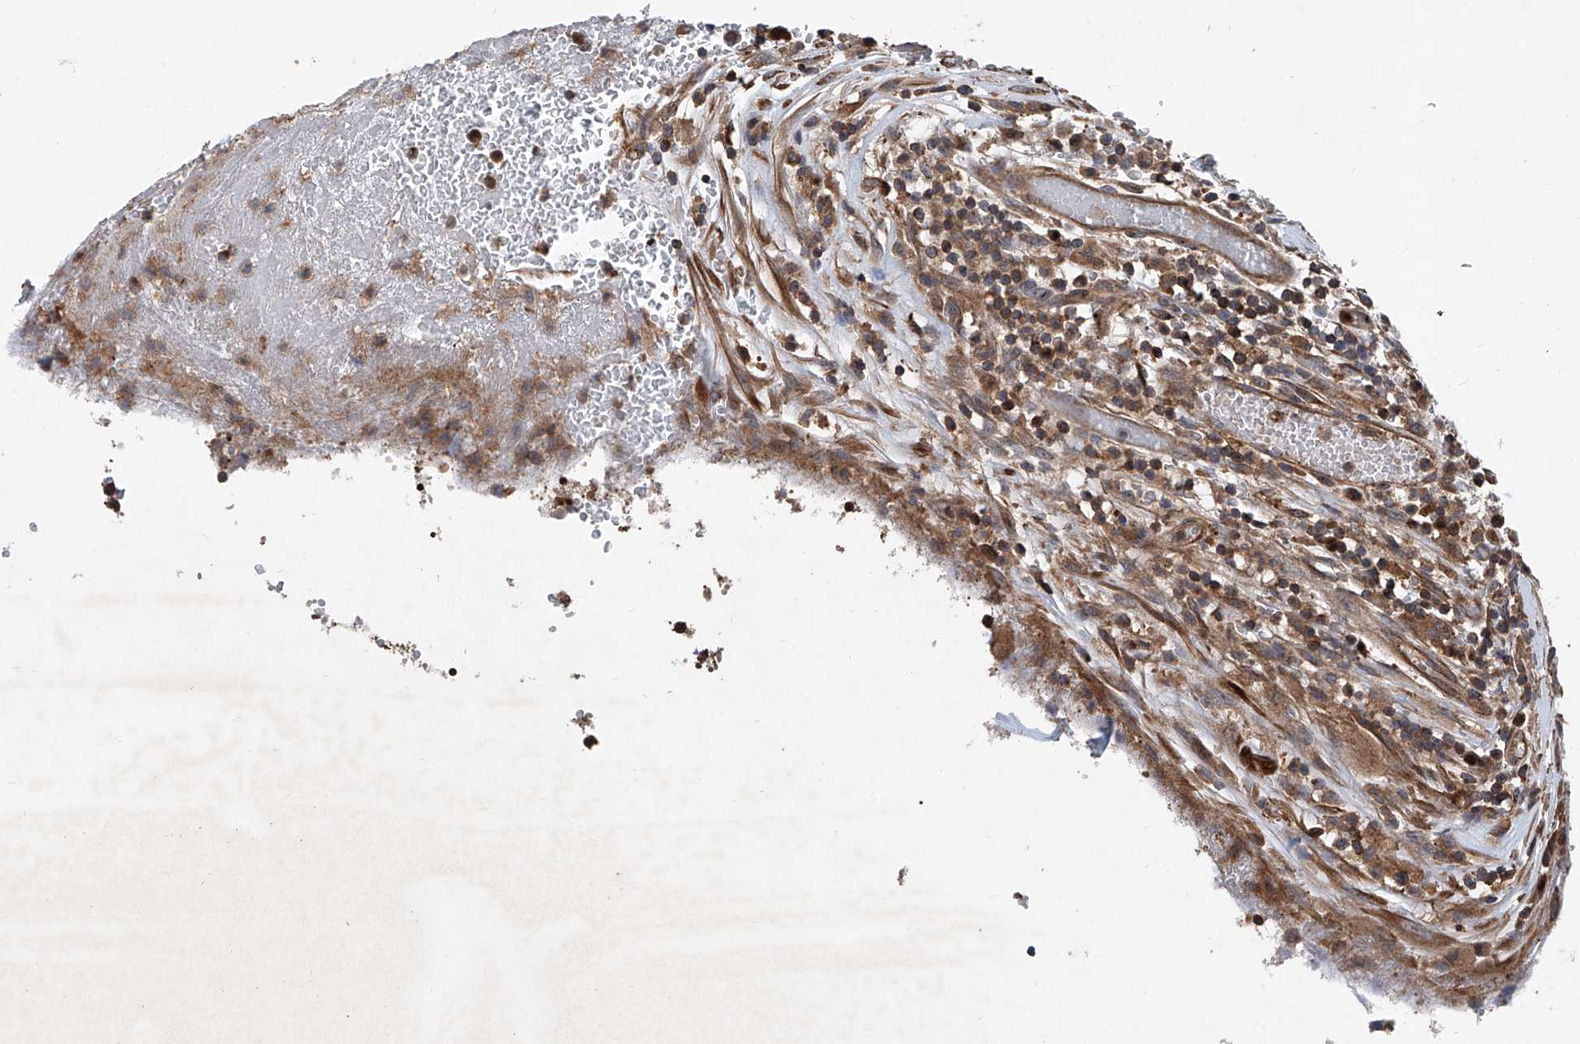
{"staining": {"intensity": "moderate", "quantity": ">75%", "location": "cytoplasmic/membranous,nuclear"}, "tissue": "thyroid cancer", "cell_type": "Tumor cells", "image_type": "cancer", "snomed": [{"axis": "morphology", "description": "Papillary adenocarcinoma, NOS"}, {"axis": "topography", "description": "Thyroid gland"}], "caption": "Immunohistochemistry (IHC) photomicrograph of thyroid cancer stained for a protein (brown), which demonstrates medium levels of moderate cytoplasmic/membranous and nuclear expression in about >75% of tumor cells.", "gene": "NT5C3A", "patient": {"sex": "male", "age": 77}}